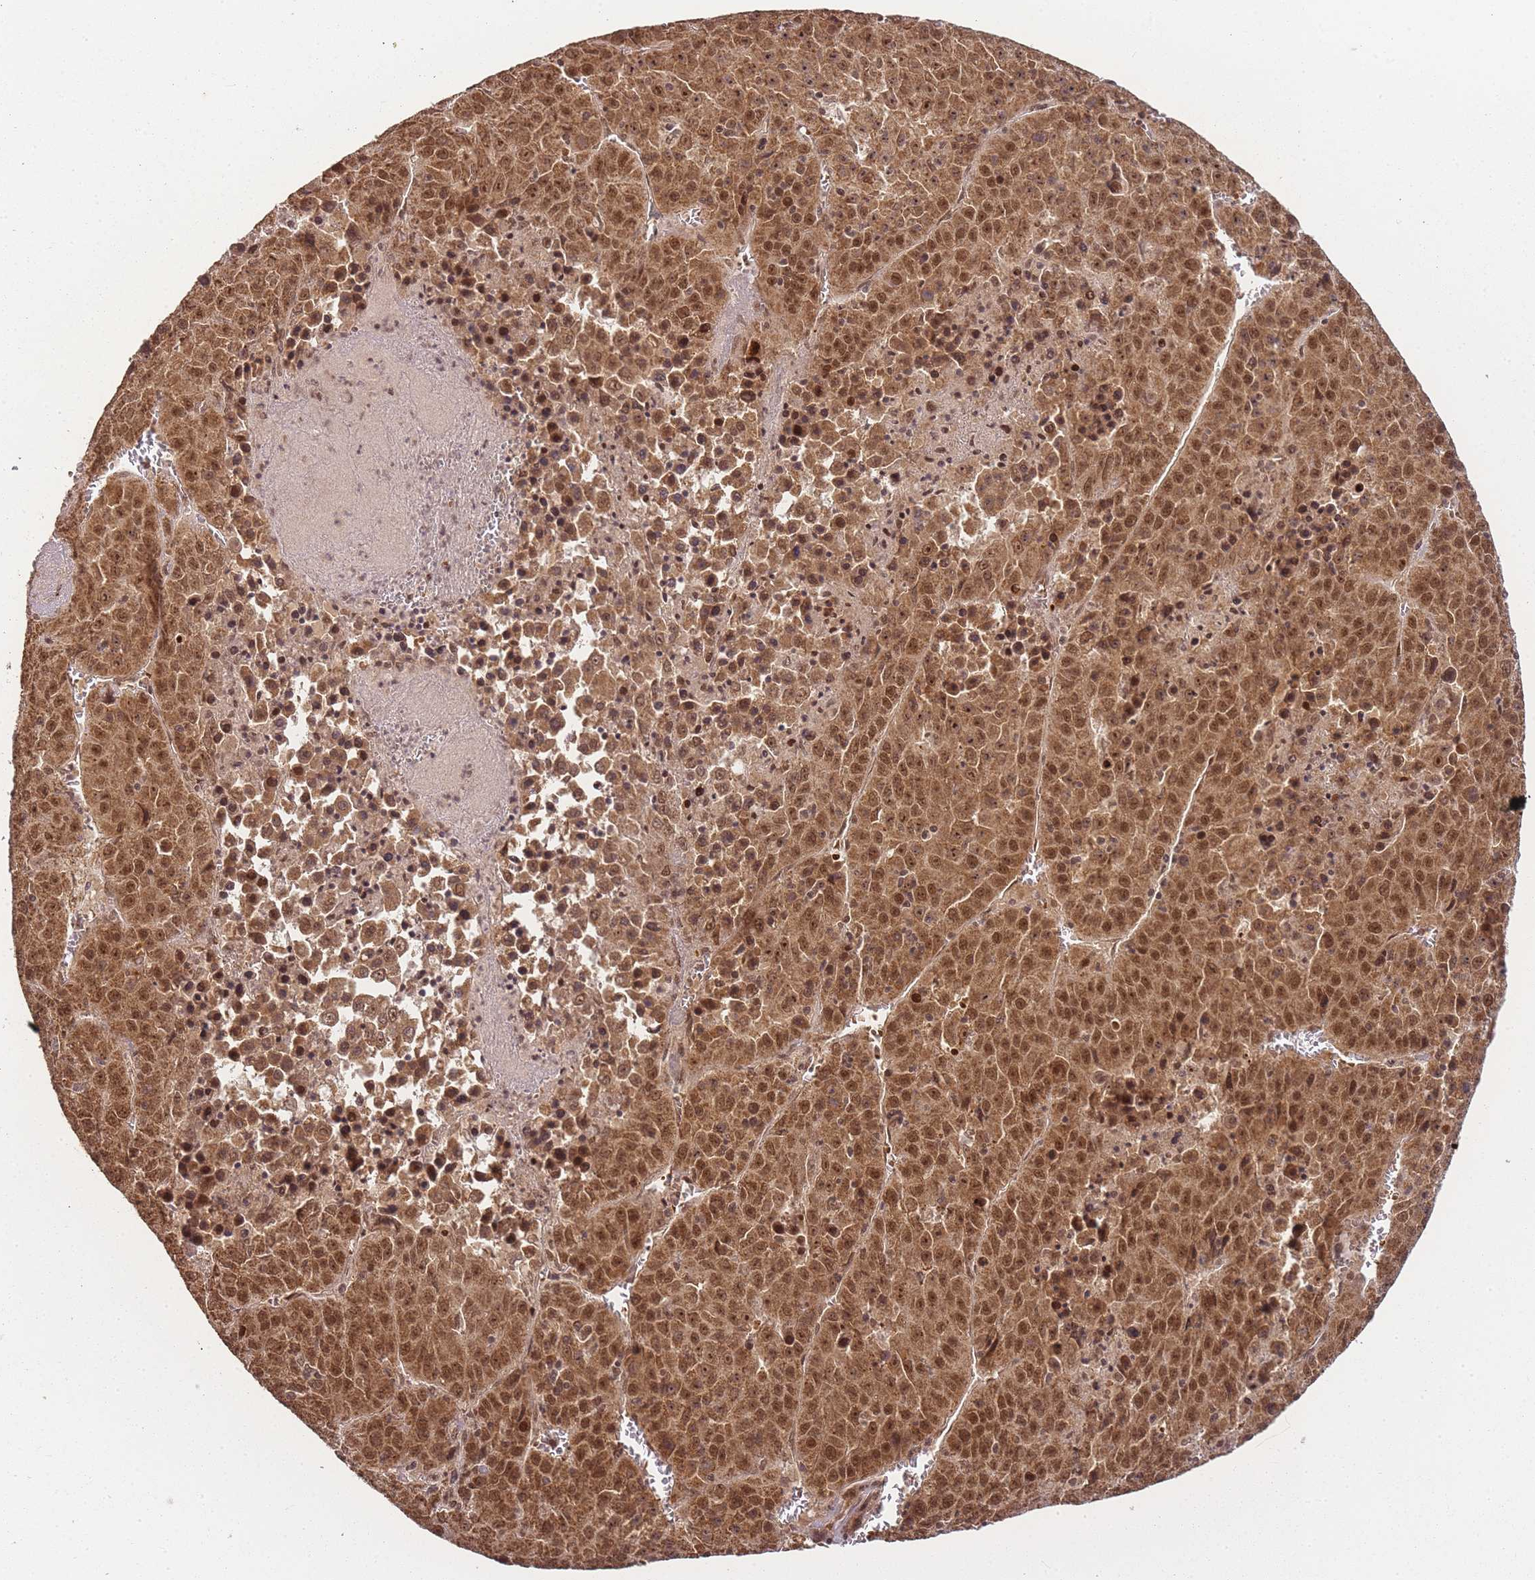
{"staining": {"intensity": "moderate", "quantity": ">75%", "location": "cytoplasmic/membranous,nuclear"}, "tissue": "liver cancer", "cell_type": "Tumor cells", "image_type": "cancer", "snomed": [{"axis": "morphology", "description": "Carcinoma, Hepatocellular, NOS"}, {"axis": "topography", "description": "Liver"}], "caption": "The micrograph exhibits immunohistochemical staining of liver hepatocellular carcinoma. There is moderate cytoplasmic/membranous and nuclear staining is identified in approximately >75% of tumor cells. (IHC, brightfield microscopy, high magnification).", "gene": "ZNF497", "patient": {"sex": "female", "age": 53}}